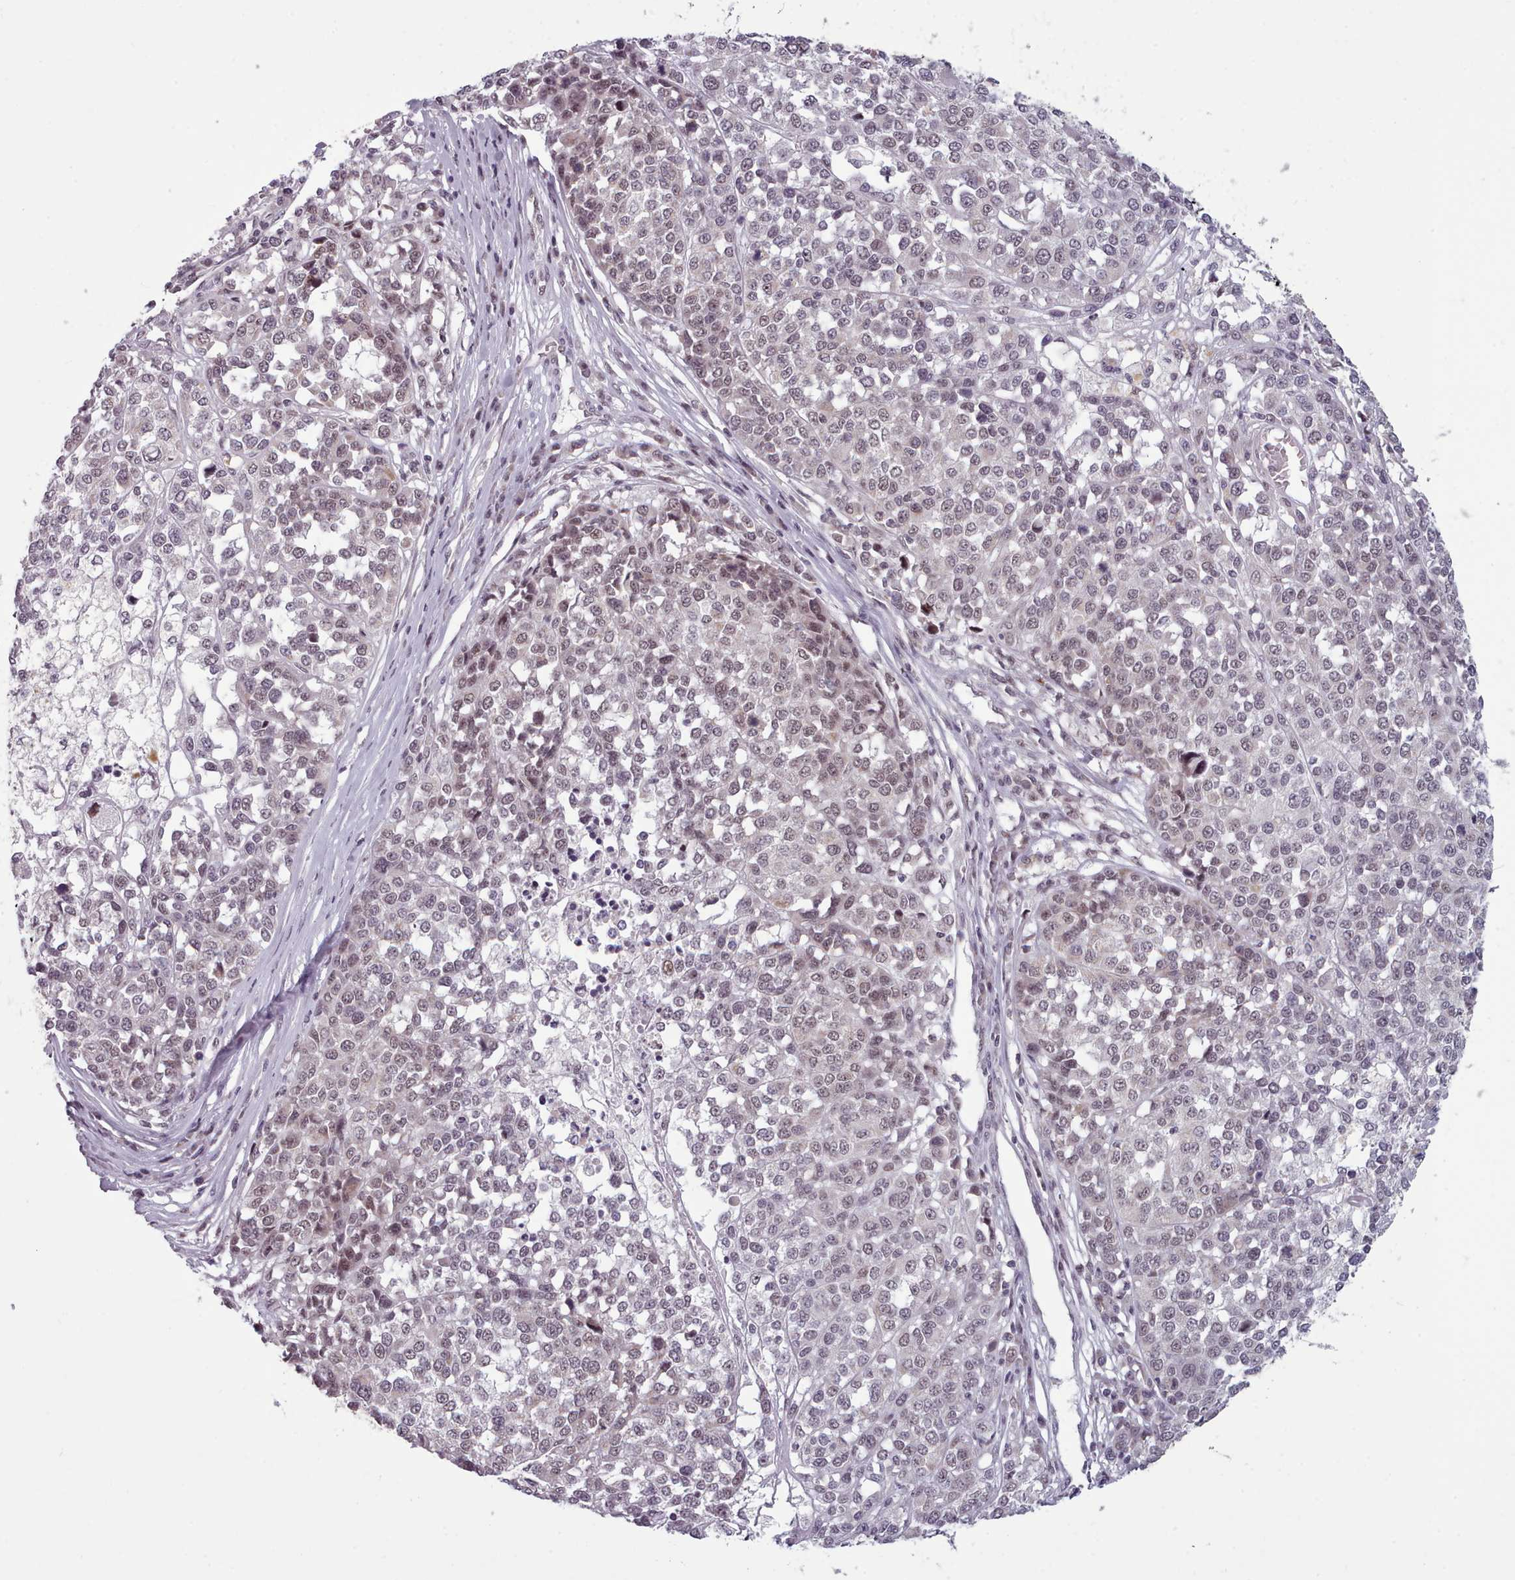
{"staining": {"intensity": "weak", "quantity": "25%-75%", "location": "nuclear"}, "tissue": "melanoma", "cell_type": "Tumor cells", "image_type": "cancer", "snomed": [{"axis": "morphology", "description": "Malignant melanoma, Metastatic site"}, {"axis": "topography", "description": "Lymph node"}], "caption": "Human melanoma stained with a brown dye demonstrates weak nuclear positive expression in about 25%-75% of tumor cells.", "gene": "SRSF9", "patient": {"sex": "male", "age": 44}}